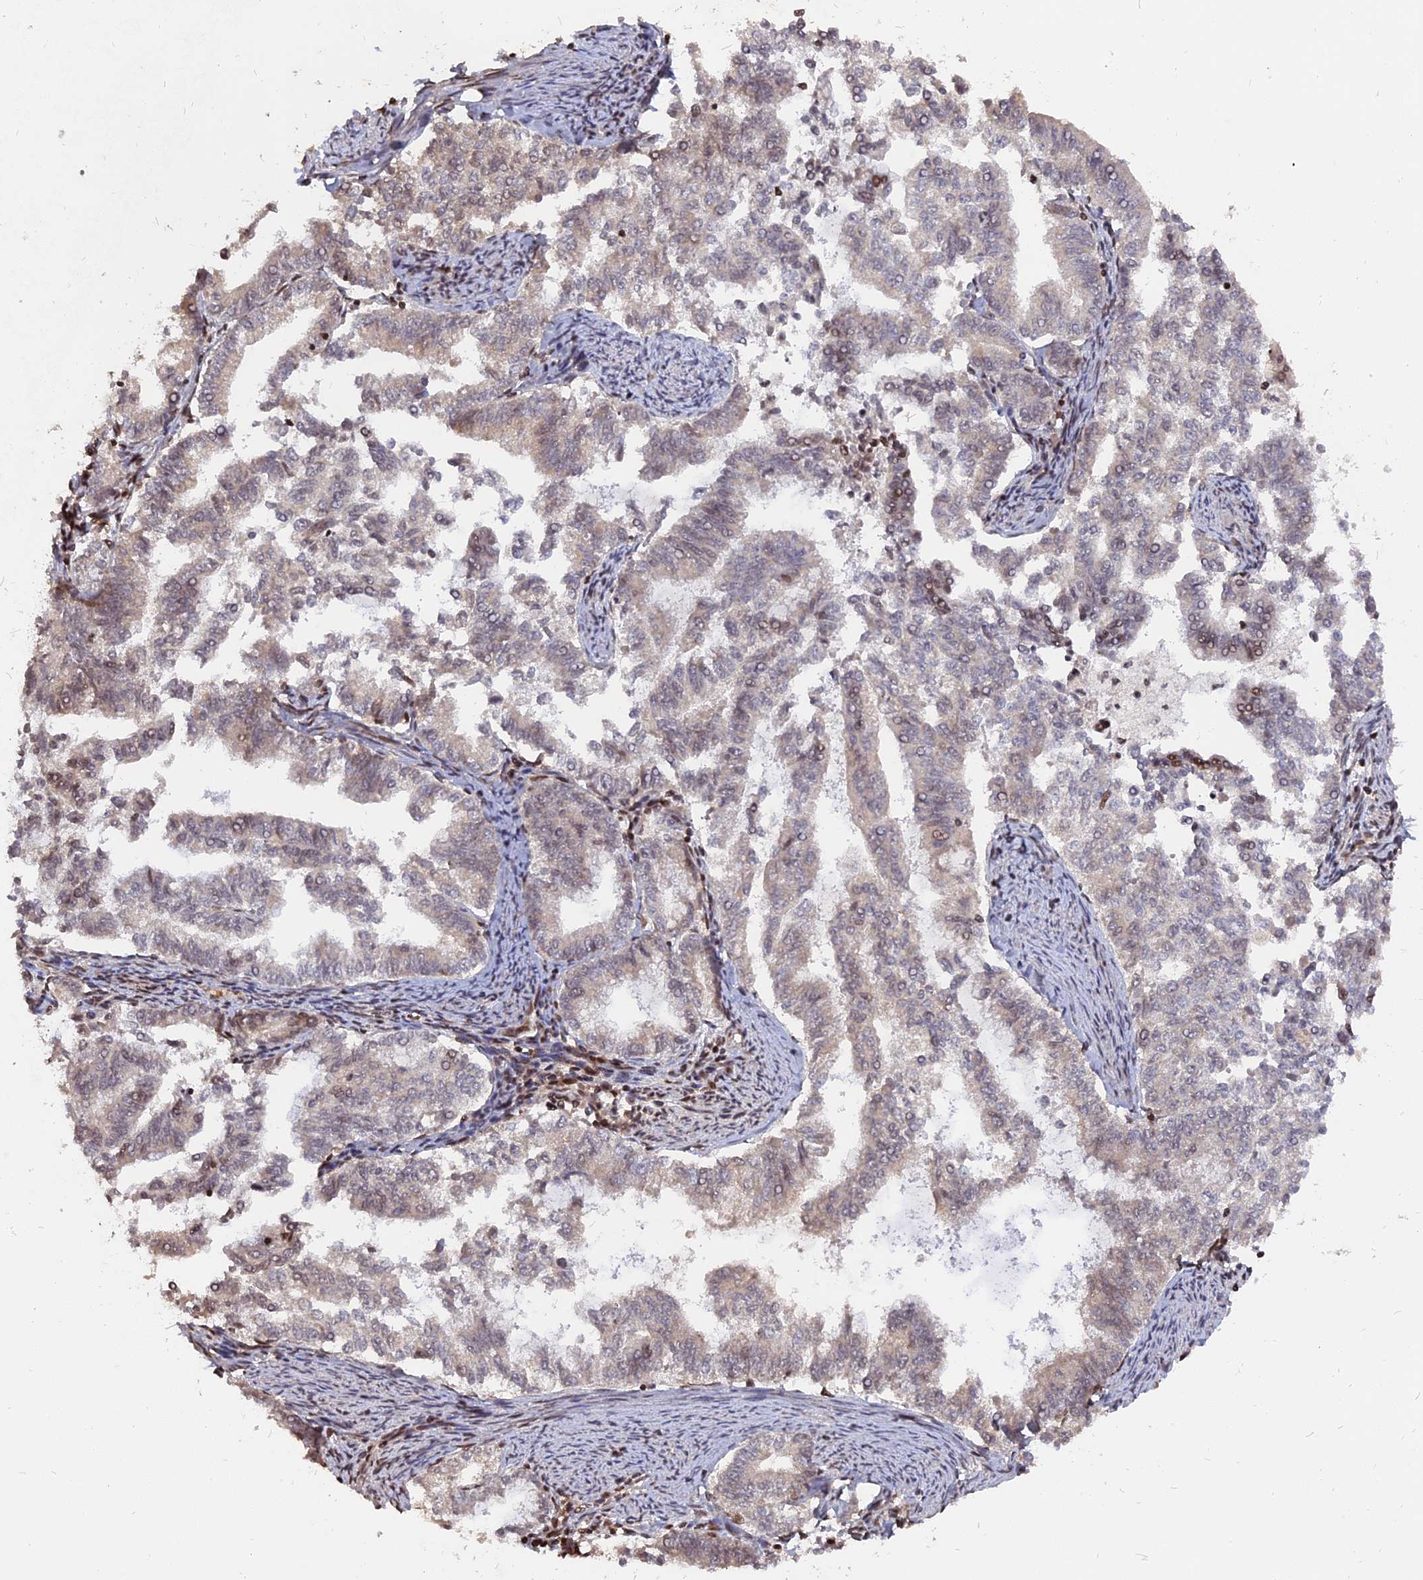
{"staining": {"intensity": "weak", "quantity": "25%-75%", "location": "nuclear"}, "tissue": "endometrial cancer", "cell_type": "Tumor cells", "image_type": "cancer", "snomed": [{"axis": "morphology", "description": "Adenocarcinoma, NOS"}, {"axis": "topography", "description": "Endometrium"}], "caption": "About 25%-75% of tumor cells in human adenocarcinoma (endometrial) display weak nuclear protein staining as visualized by brown immunohistochemical staining.", "gene": "NR1H3", "patient": {"sex": "female", "age": 79}}